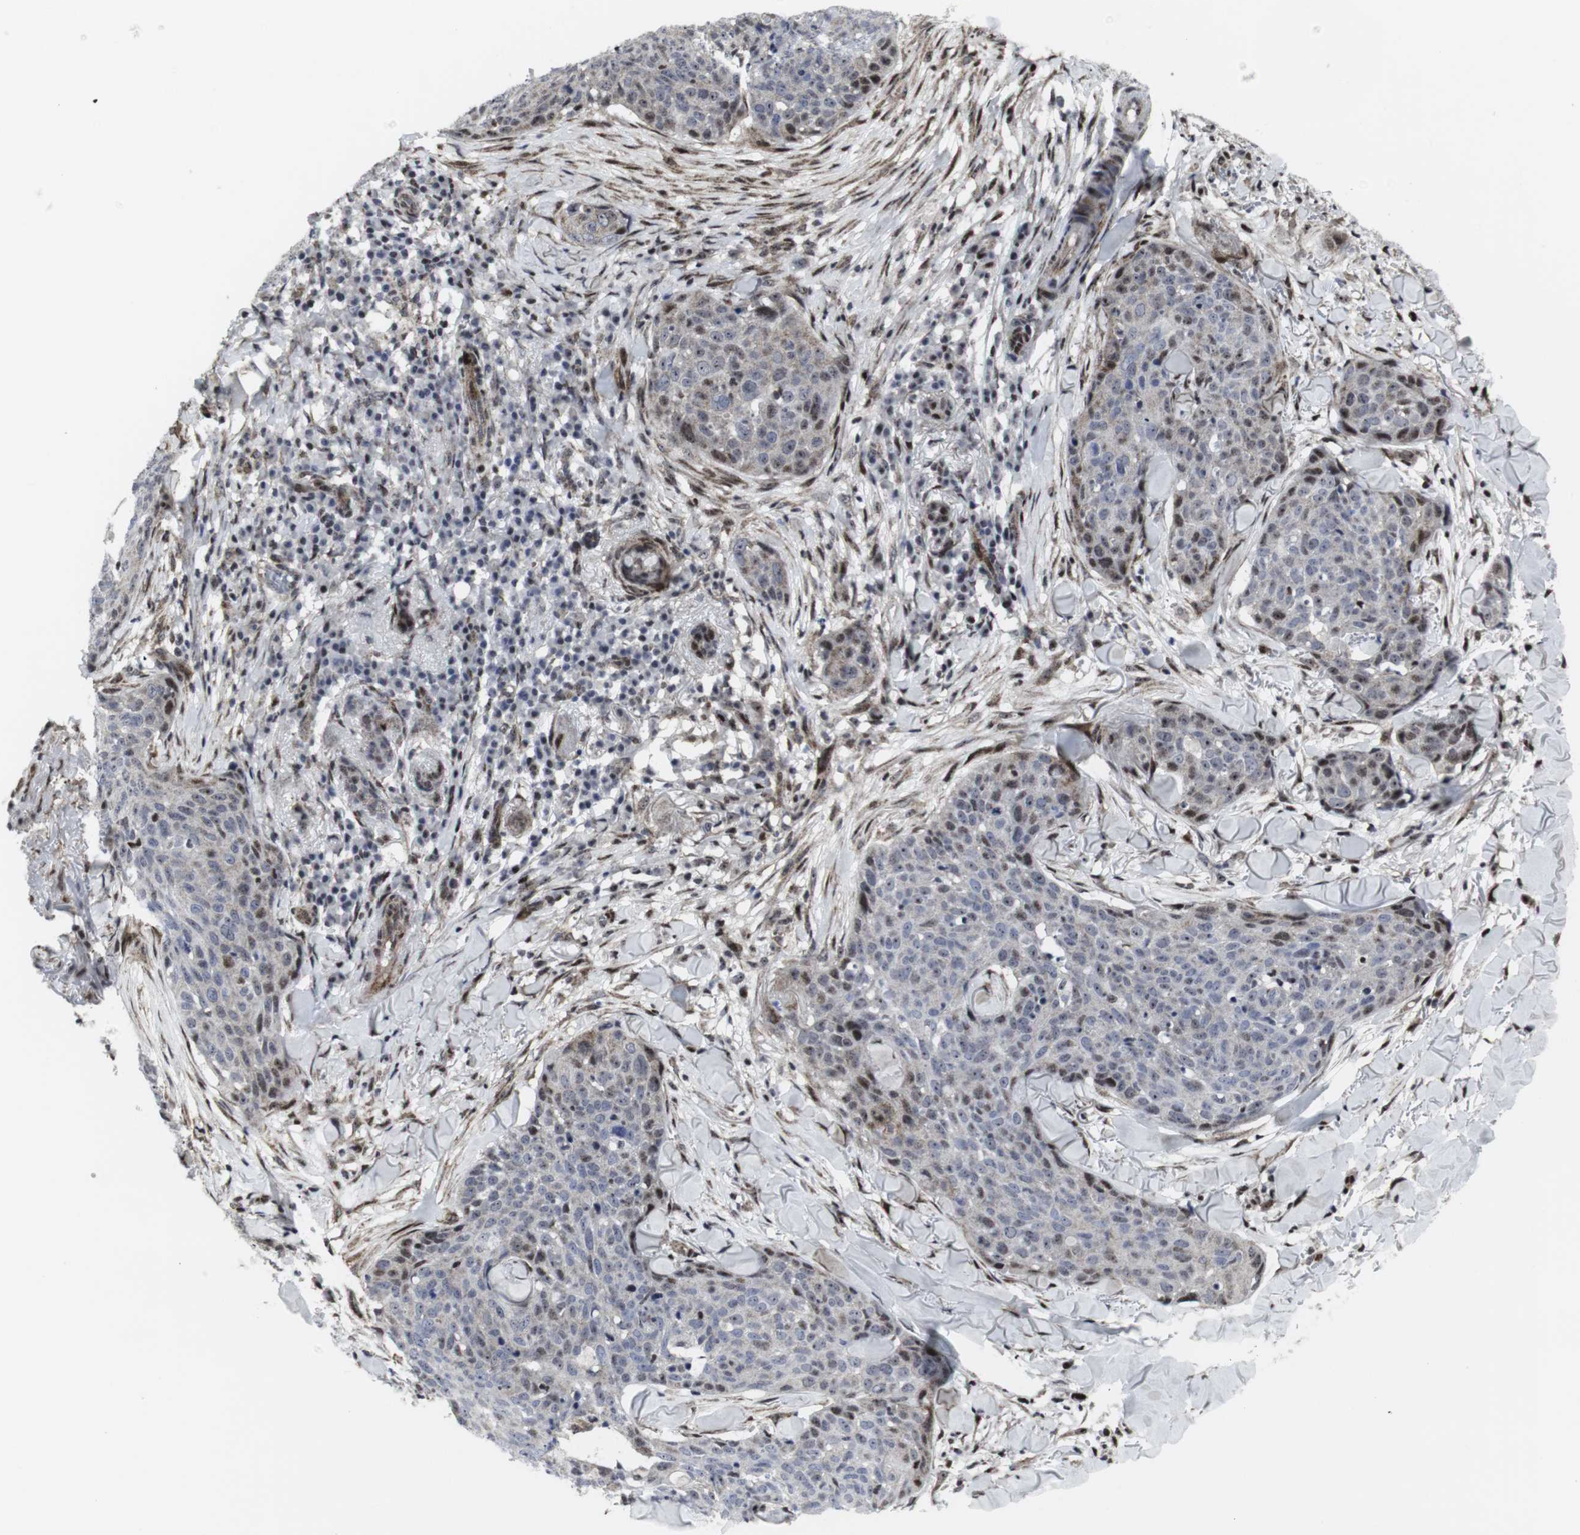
{"staining": {"intensity": "moderate", "quantity": "<25%", "location": "nuclear"}, "tissue": "skin cancer", "cell_type": "Tumor cells", "image_type": "cancer", "snomed": [{"axis": "morphology", "description": "Squamous cell carcinoma in situ, NOS"}, {"axis": "morphology", "description": "Squamous cell carcinoma, NOS"}, {"axis": "topography", "description": "Skin"}], "caption": "This is a histology image of immunohistochemistry (IHC) staining of skin cancer, which shows moderate staining in the nuclear of tumor cells.", "gene": "MLH1", "patient": {"sex": "male", "age": 93}}